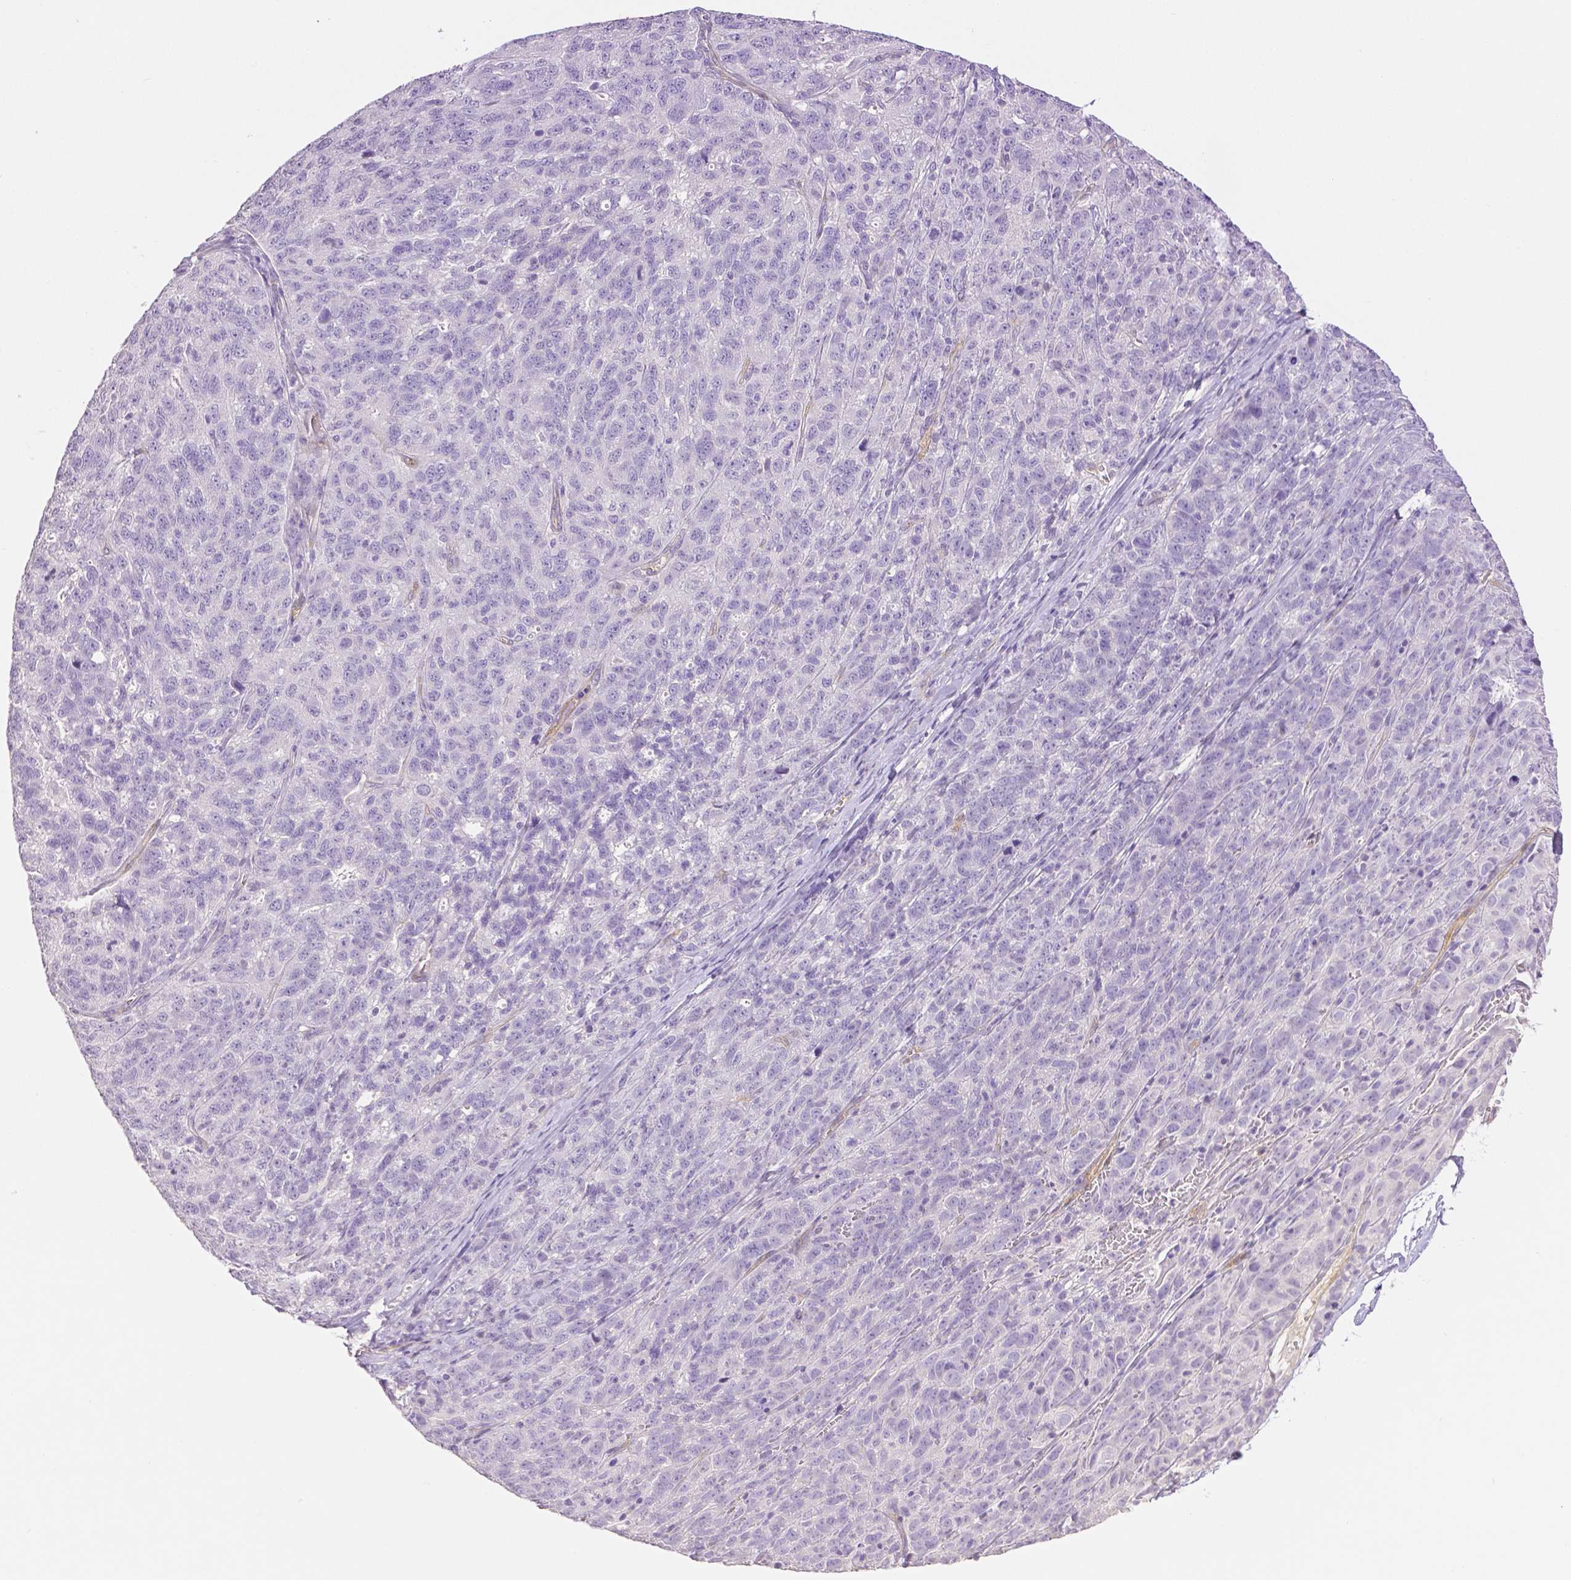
{"staining": {"intensity": "negative", "quantity": "none", "location": "none"}, "tissue": "ovarian cancer", "cell_type": "Tumor cells", "image_type": "cancer", "snomed": [{"axis": "morphology", "description": "Cystadenocarcinoma, serous, NOS"}, {"axis": "topography", "description": "Ovary"}], "caption": "The micrograph reveals no significant positivity in tumor cells of ovarian cancer (serous cystadenocarcinoma). Nuclei are stained in blue.", "gene": "THY1", "patient": {"sex": "female", "age": 71}}